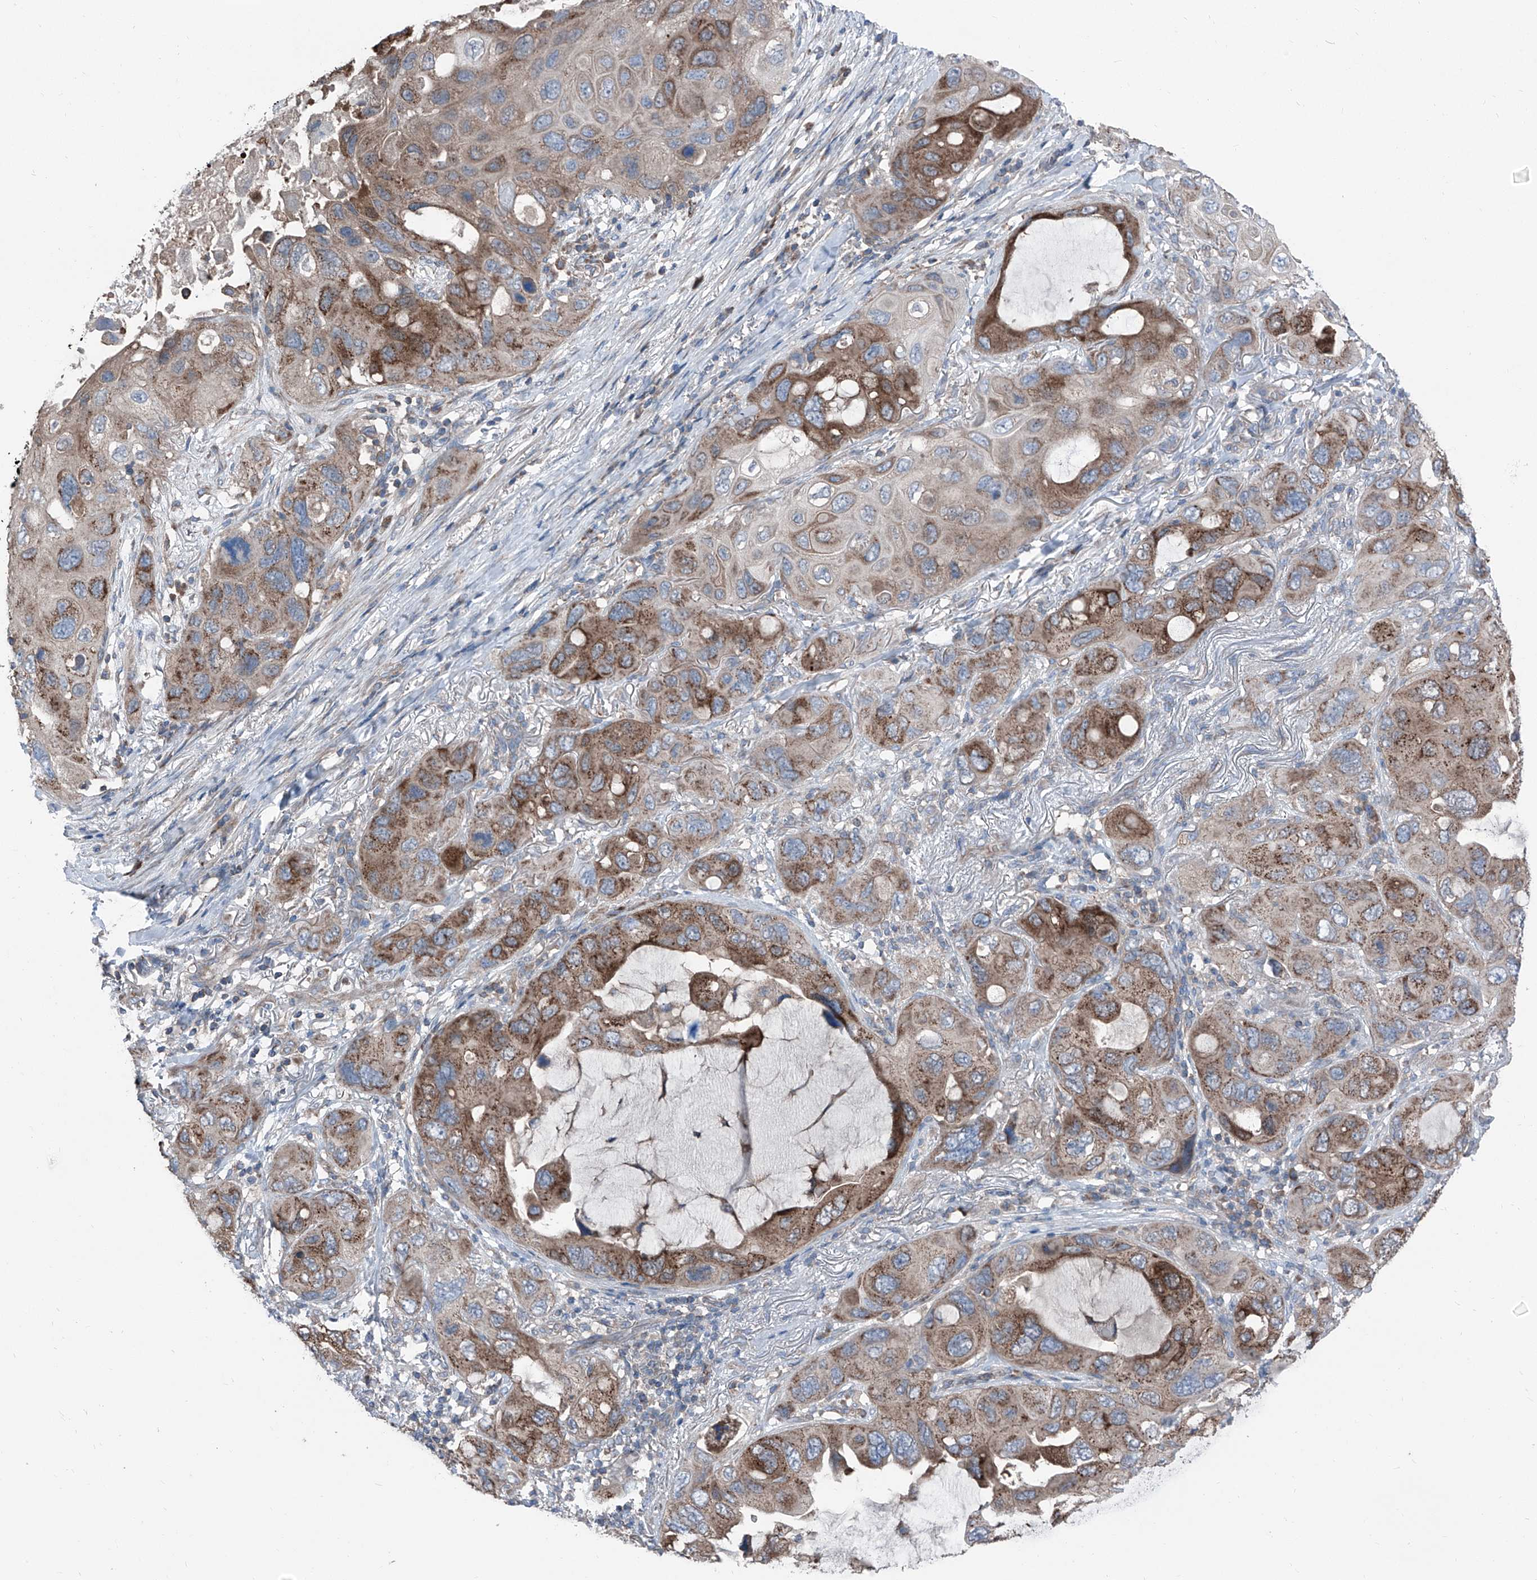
{"staining": {"intensity": "strong", "quantity": ">75%", "location": "cytoplasmic/membranous"}, "tissue": "lung cancer", "cell_type": "Tumor cells", "image_type": "cancer", "snomed": [{"axis": "morphology", "description": "Squamous cell carcinoma, NOS"}, {"axis": "topography", "description": "Lung"}], "caption": "DAB (3,3'-diaminobenzidine) immunohistochemical staining of human lung cancer reveals strong cytoplasmic/membranous protein positivity in about >75% of tumor cells.", "gene": "GPAT3", "patient": {"sex": "female", "age": 73}}